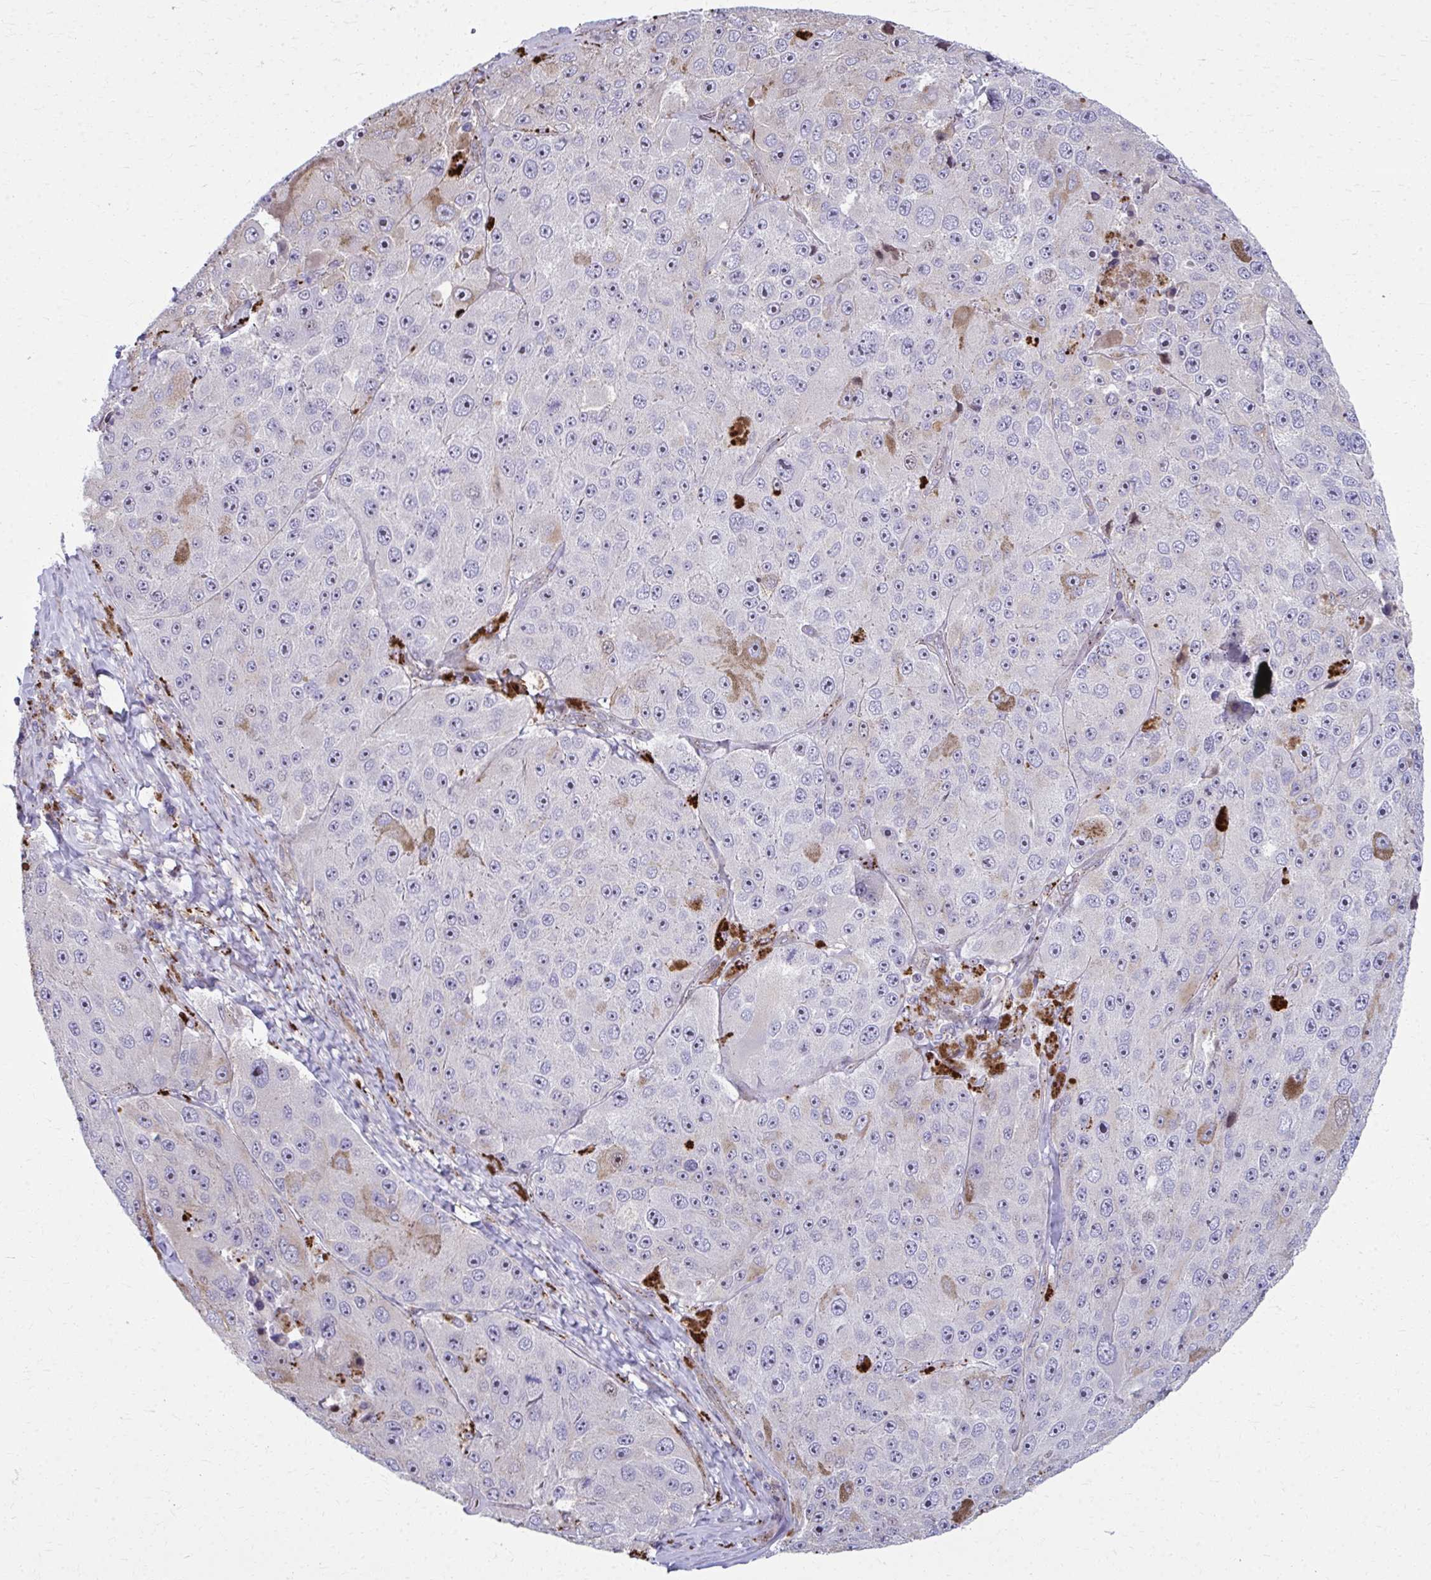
{"staining": {"intensity": "moderate", "quantity": "<25%", "location": "cytoplasmic/membranous"}, "tissue": "melanoma", "cell_type": "Tumor cells", "image_type": "cancer", "snomed": [{"axis": "morphology", "description": "Malignant melanoma, Metastatic site"}, {"axis": "topography", "description": "Lymph node"}], "caption": "This histopathology image reveals immunohistochemistry (IHC) staining of melanoma, with low moderate cytoplasmic/membranous staining in approximately <25% of tumor cells.", "gene": "LRRC4B", "patient": {"sex": "male", "age": 62}}